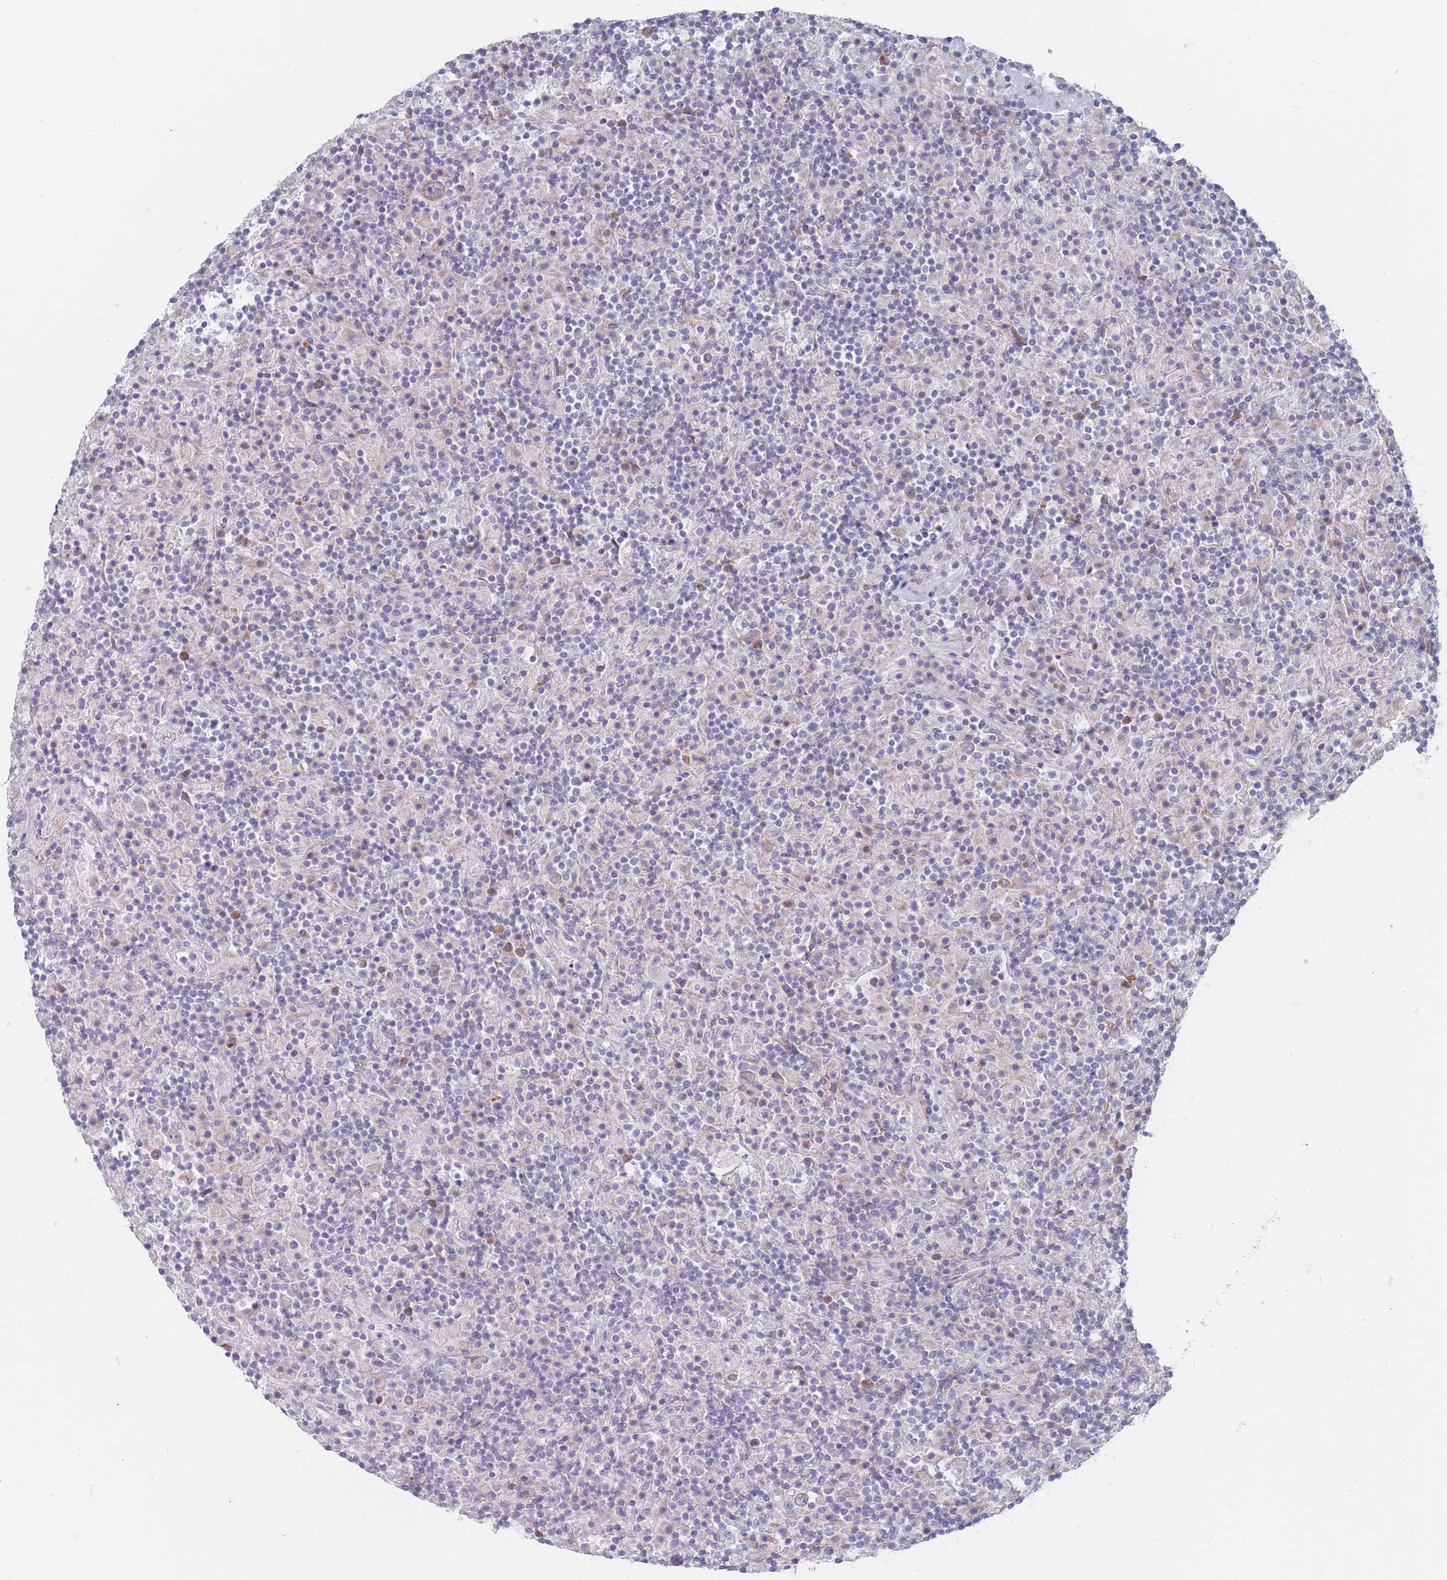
{"staining": {"intensity": "weak", "quantity": "25%-75%", "location": "cytoplasmic/membranous"}, "tissue": "lymphoma", "cell_type": "Tumor cells", "image_type": "cancer", "snomed": [{"axis": "morphology", "description": "Hodgkin's disease, NOS"}, {"axis": "topography", "description": "Lymph node"}], "caption": "Hodgkin's disease was stained to show a protein in brown. There is low levels of weak cytoplasmic/membranous expression in approximately 25%-75% of tumor cells.", "gene": "SPATS1", "patient": {"sex": "male", "age": 70}}